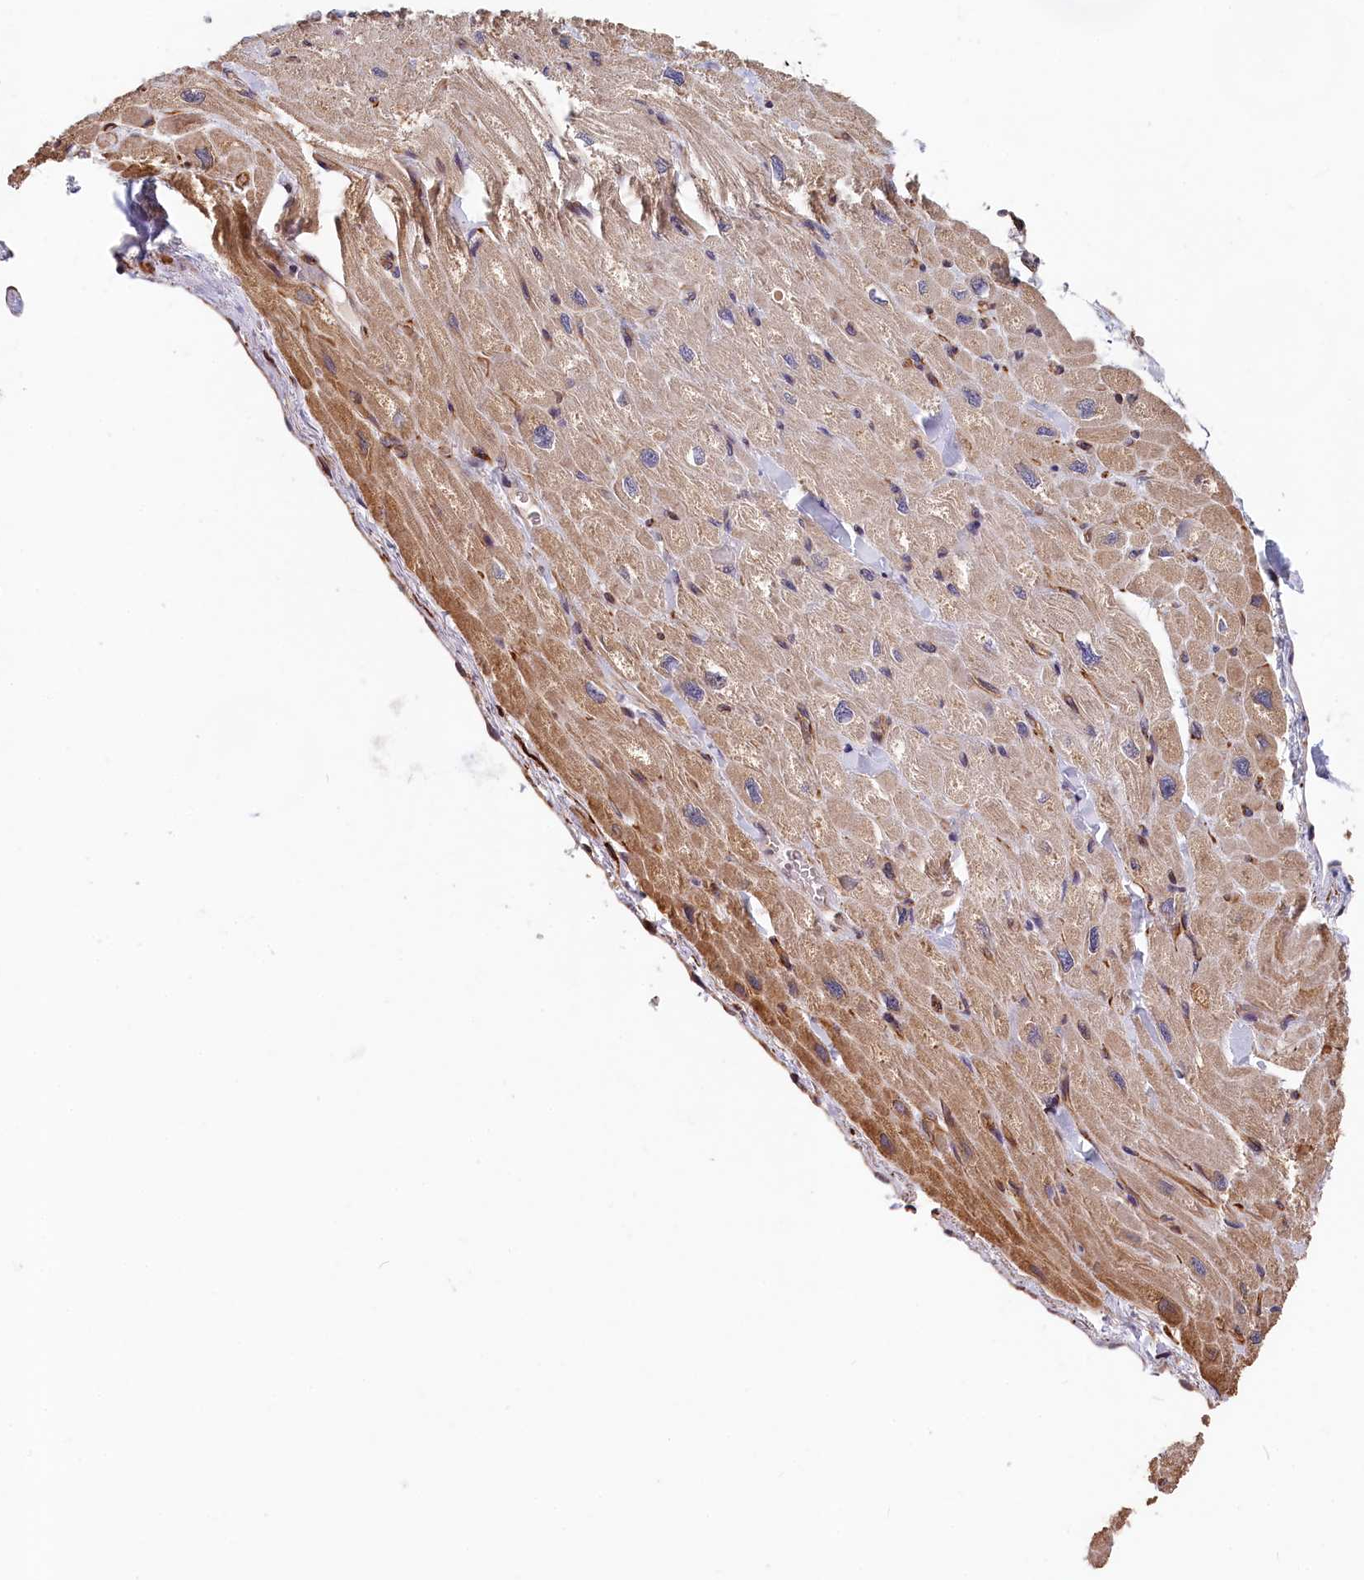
{"staining": {"intensity": "weak", "quantity": "<25%", "location": "cytoplasmic/membranous"}, "tissue": "heart muscle", "cell_type": "Cardiomyocytes", "image_type": "normal", "snomed": [{"axis": "morphology", "description": "Normal tissue, NOS"}, {"axis": "topography", "description": "Heart"}], "caption": "High power microscopy histopathology image of an IHC photomicrograph of normal heart muscle, revealing no significant positivity in cardiomyocytes. (Stains: DAB immunohistochemistry with hematoxylin counter stain, Microscopy: brightfield microscopy at high magnification).", "gene": "TMEM116", "patient": {"sex": "male", "age": 65}}